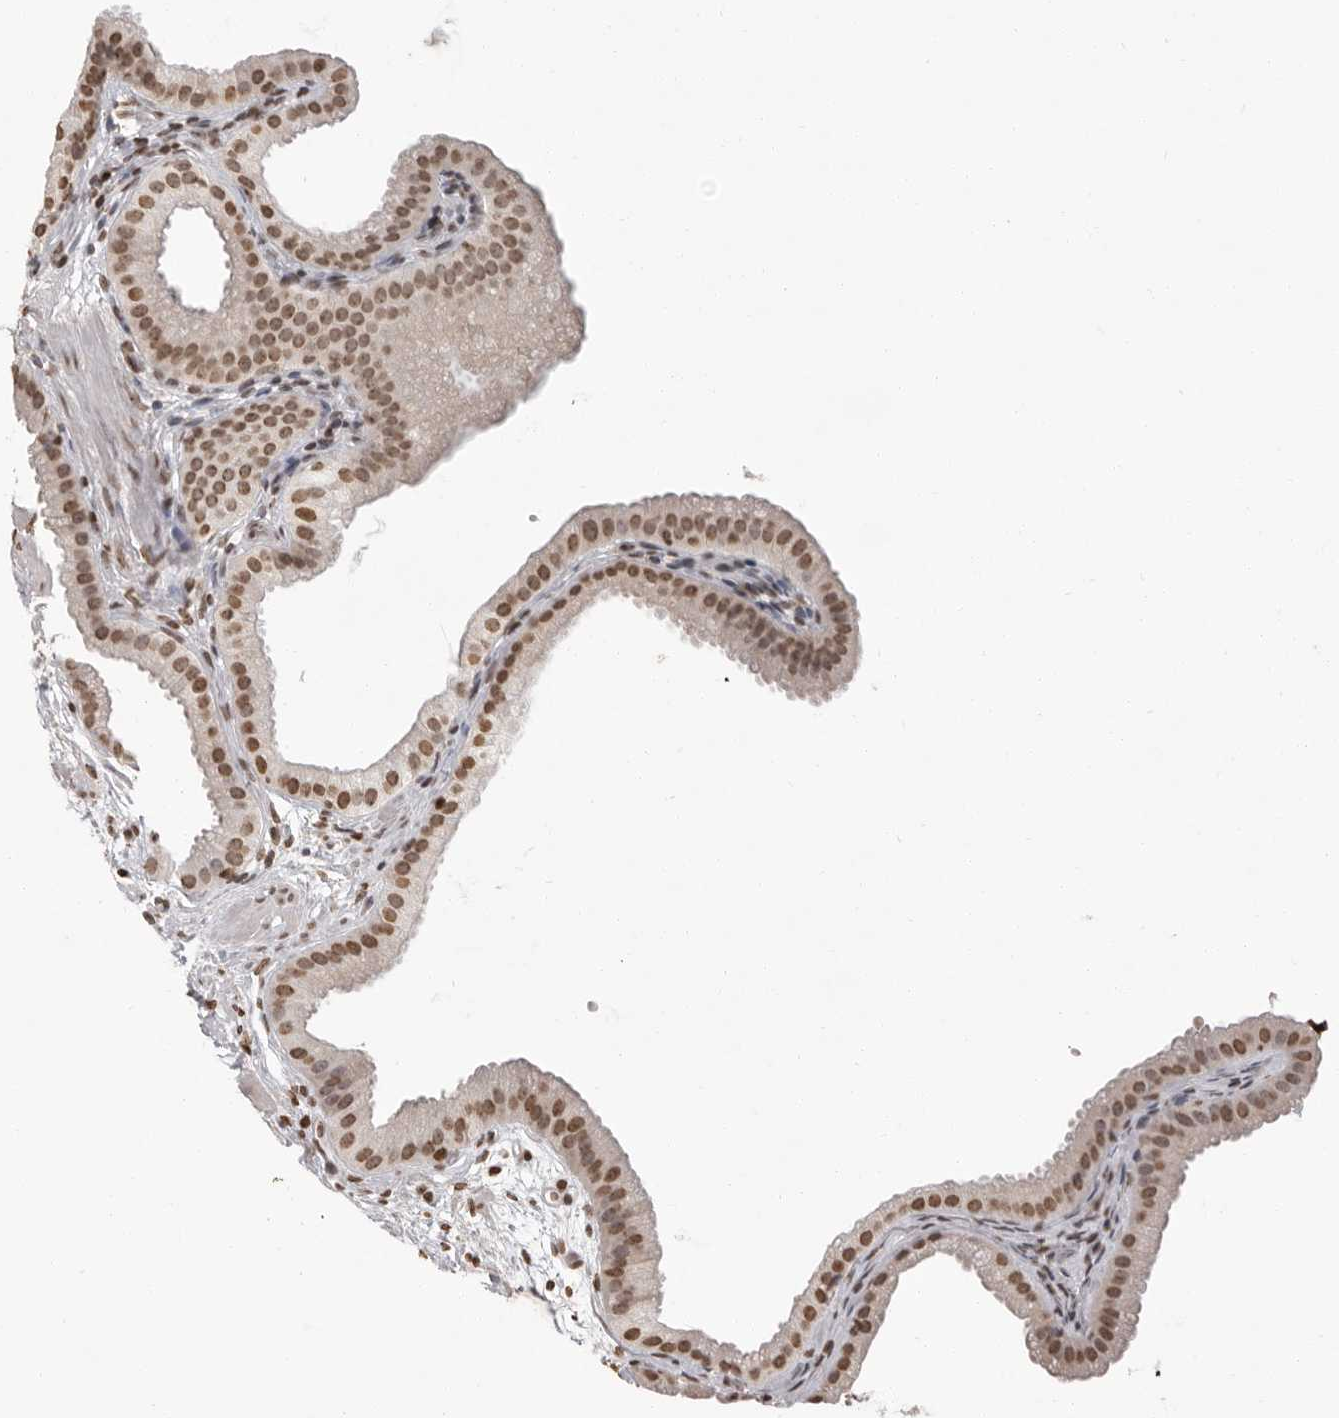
{"staining": {"intensity": "moderate", "quantity": "25%-75%", "location": "nuclear"}, "tissue": "gallbladder", "cell_type": "Glandular cells", "image_type": "normal", "snomed": [{"axis": "morphology", "description": "Normal tissue, NOS"}, {"axis": "topography", "description": "Gallbladder"}], "caption": "Benign gallbladder demonstrates moderate nuclear expression in about 25%-75% of glandular cells.", "gene": "WDR45", "patient": {"sex": "female", "age": 64}}